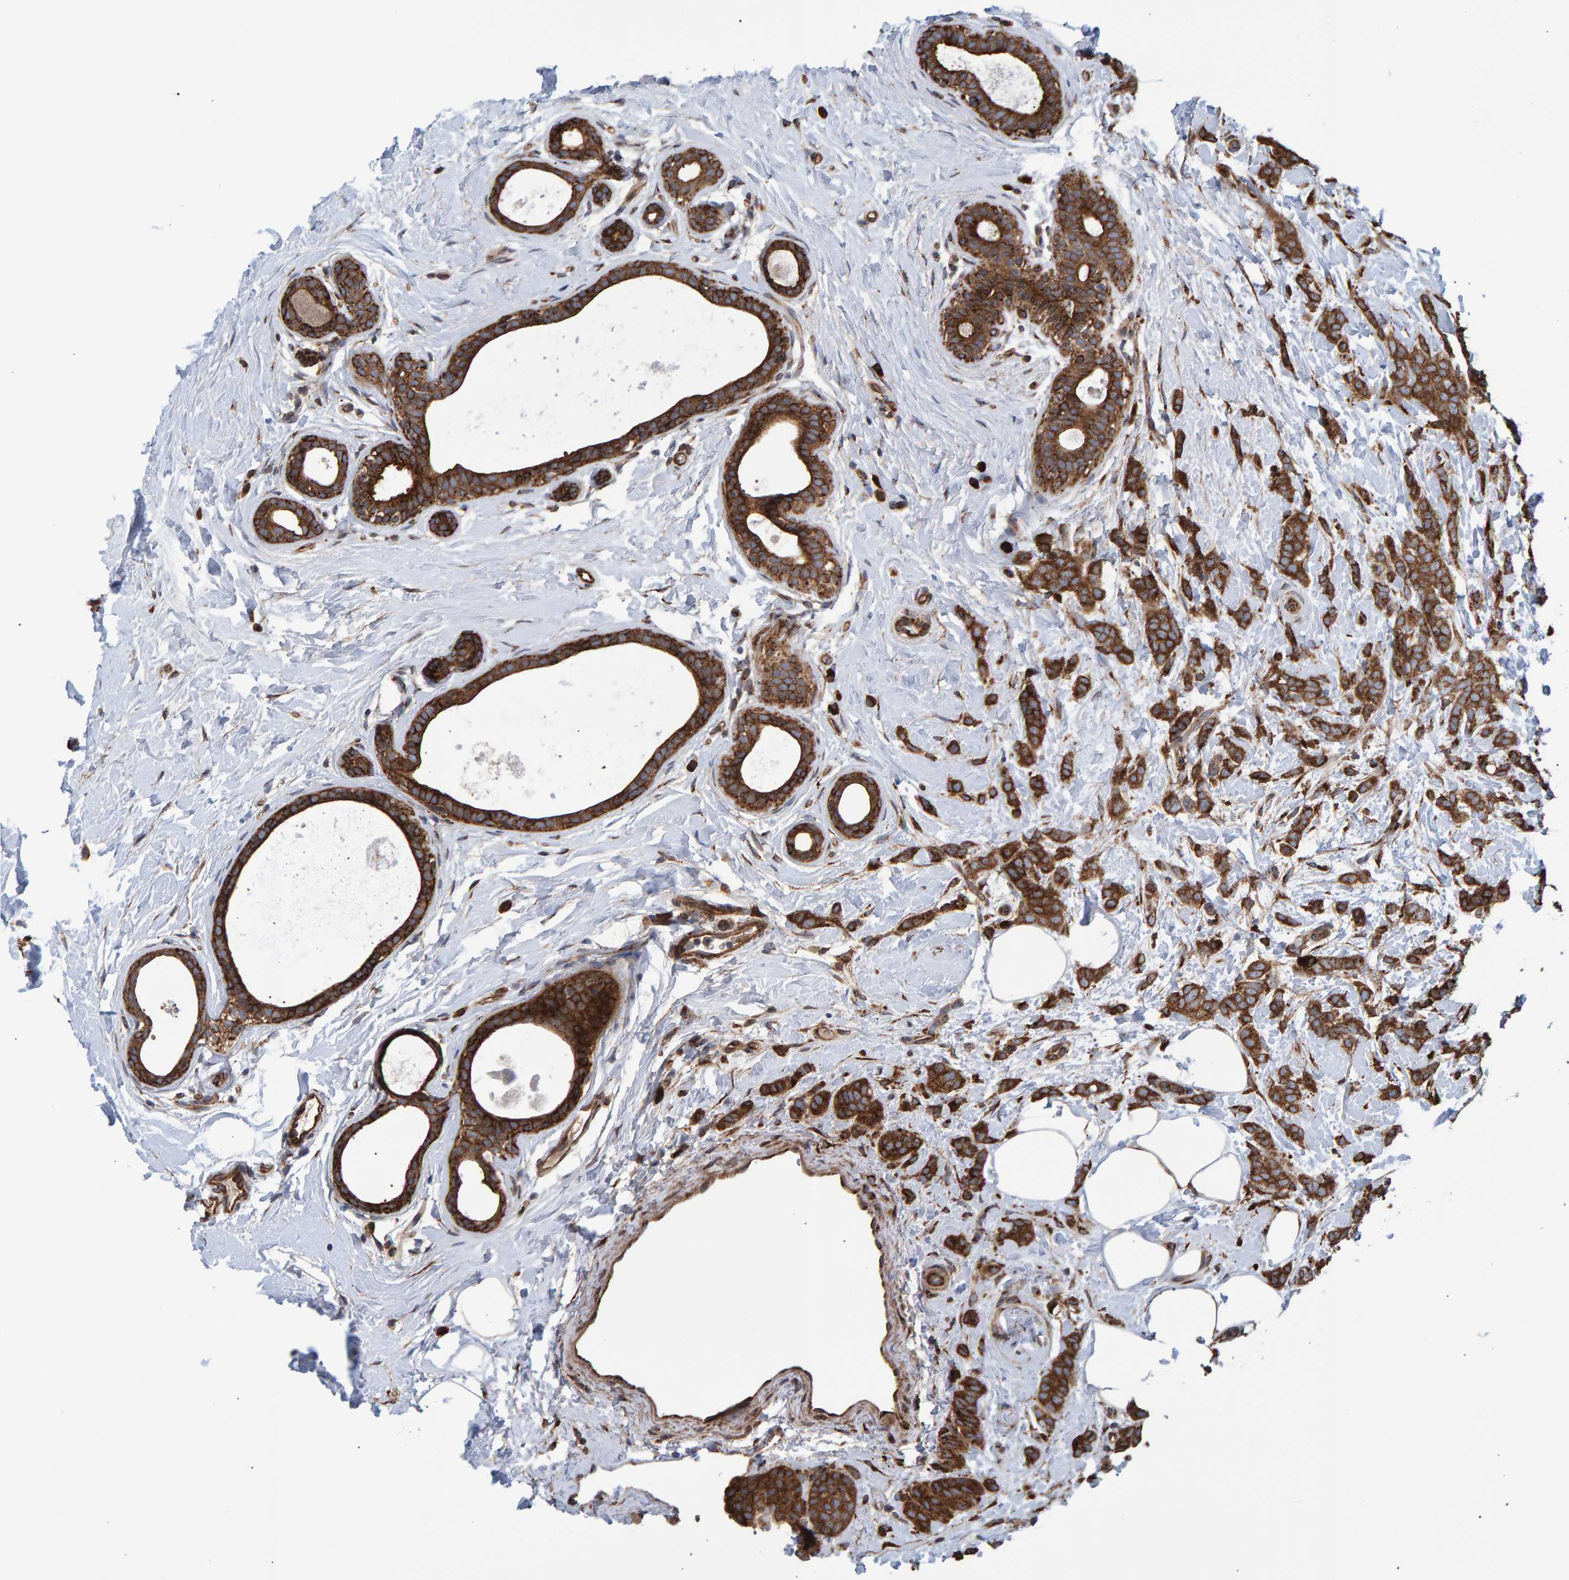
{"staining": {"intensity": "strong", "quantity": ">75%", "location": "cytoplasmic/membranous"}, "tissue": "breast cancer", "cell_type": "Tumor cells", "image_type": "cancer", "snomed": [{"axis": "morphology", "description": "Lobular carcinoma, in situ"}, {"axis": "morphology", "description": "Lobular carcinoma"}, {"axis": "topography", "description": "Breast"}], "caption": "Immunohistochemical staining of breast cancer (lobular carcinoma in situ) shows high levels of strong cytoplasmic/membranous positivity in approximately >75% of tumor cells.", "gene": "FAM117A", "patient": {"sex": "female", "age": 41}}